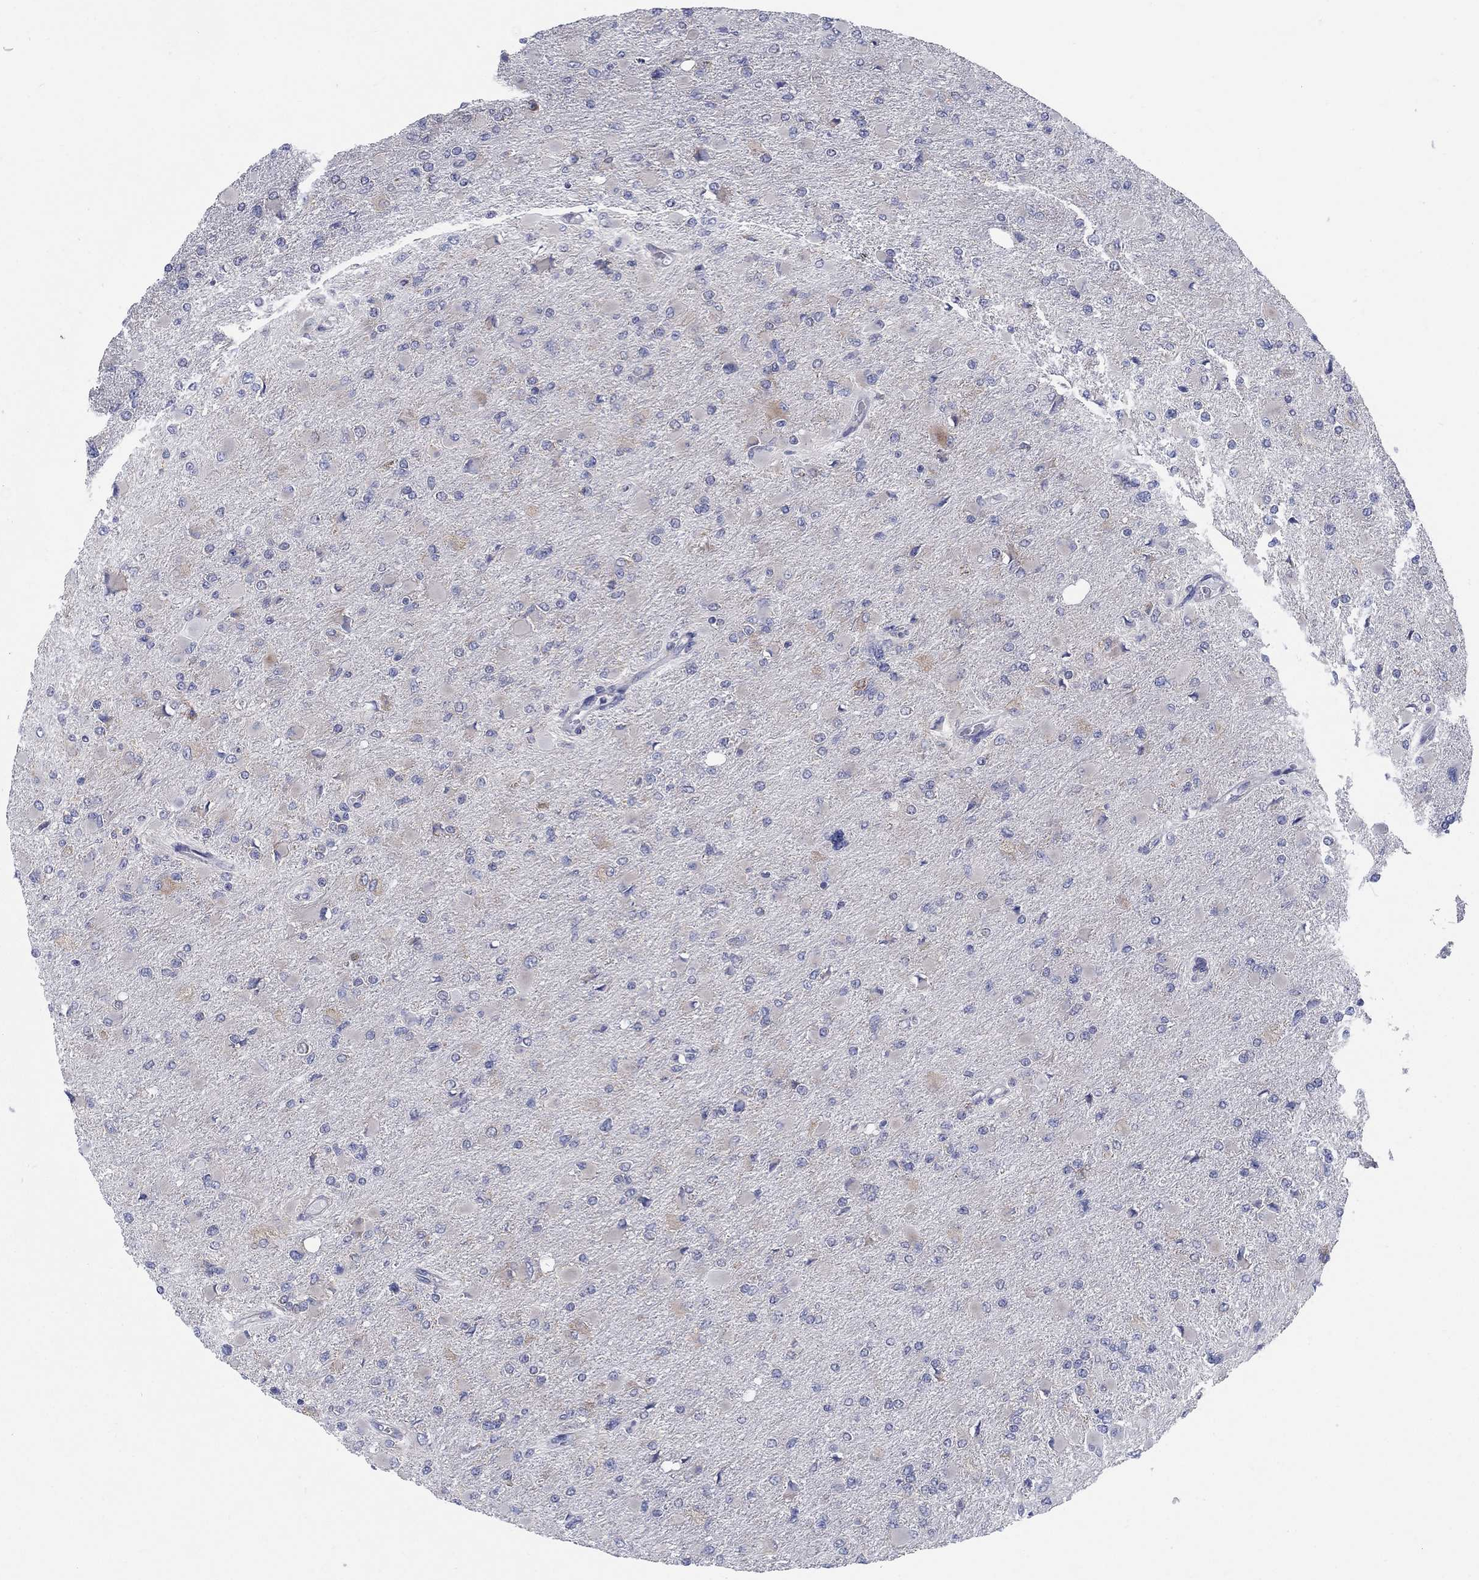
{"staining": {"intensity": "weak", "quantity": "<25%", "location": "cytoplasmic/membranous"}, "tissue": "glioma", "cell_type": "Tumor cells", "image_type": "cancer", "snomed": [{"axis": "morphology", "description": "Glioma, malignant, High grade"}, {"axis": "topography", "description": "Cerebral cortex"}], "caption": "Tumor cells show no significant protein expression in high-grade glioma (malignant).", "gene": "TMEM59", "patient": {"sex": "female", "age": 36}}